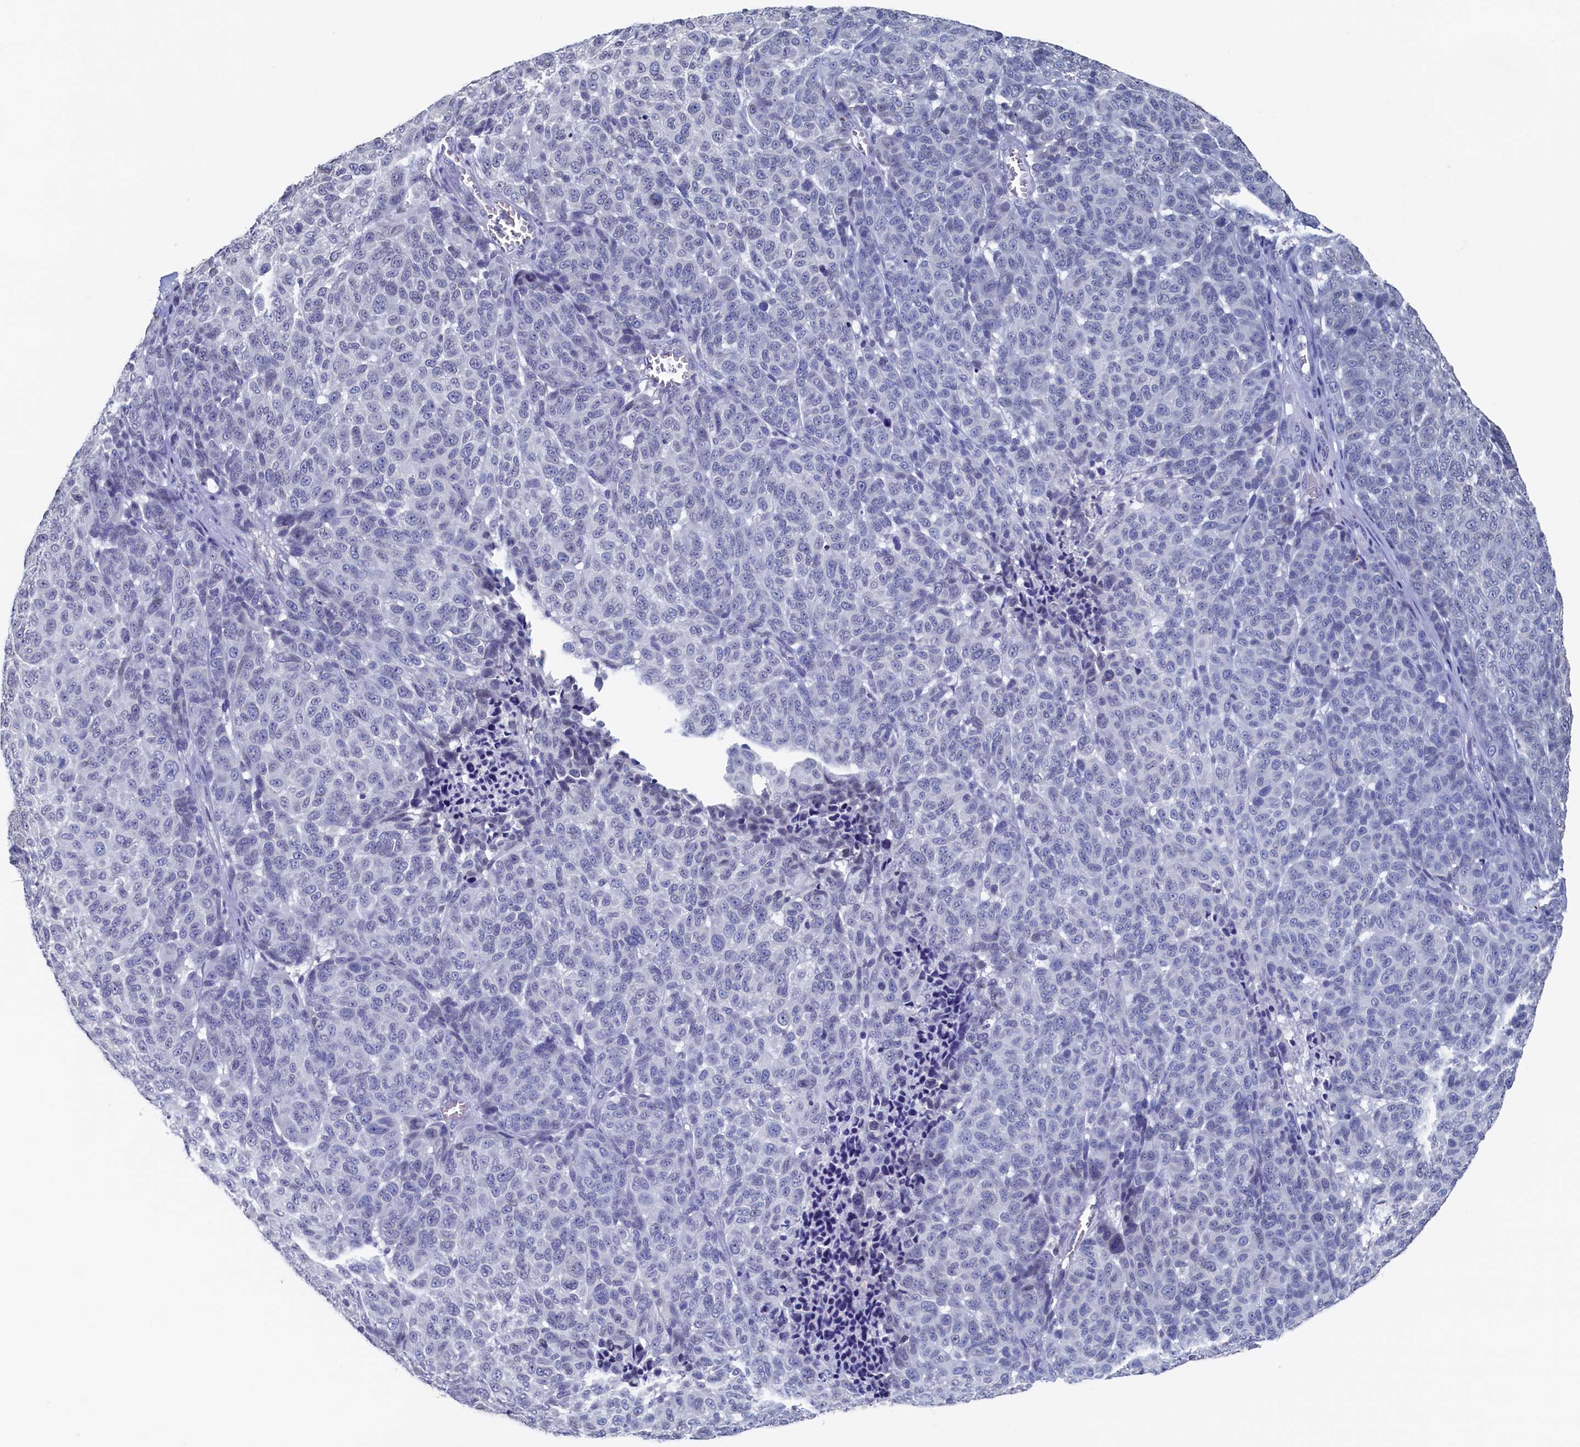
{"staining": {"intensity": "negative", "quantity": "none", "location": "none"}, "tissue": "melanoma", "cell_type": "Tumor cells", "image_type": "cancer", "snomed": [{"axis": "morphology", "description": "Malignant melanoma, NOS"}, {"axis": "topography", "description": "Skin"}], "caption": "Immunohistochemical staining of human malignant melanoma reveals no significant positivity in tumor cells.", "gene": "C11orf54", "patient": {"sex": "male", "age": 49}}